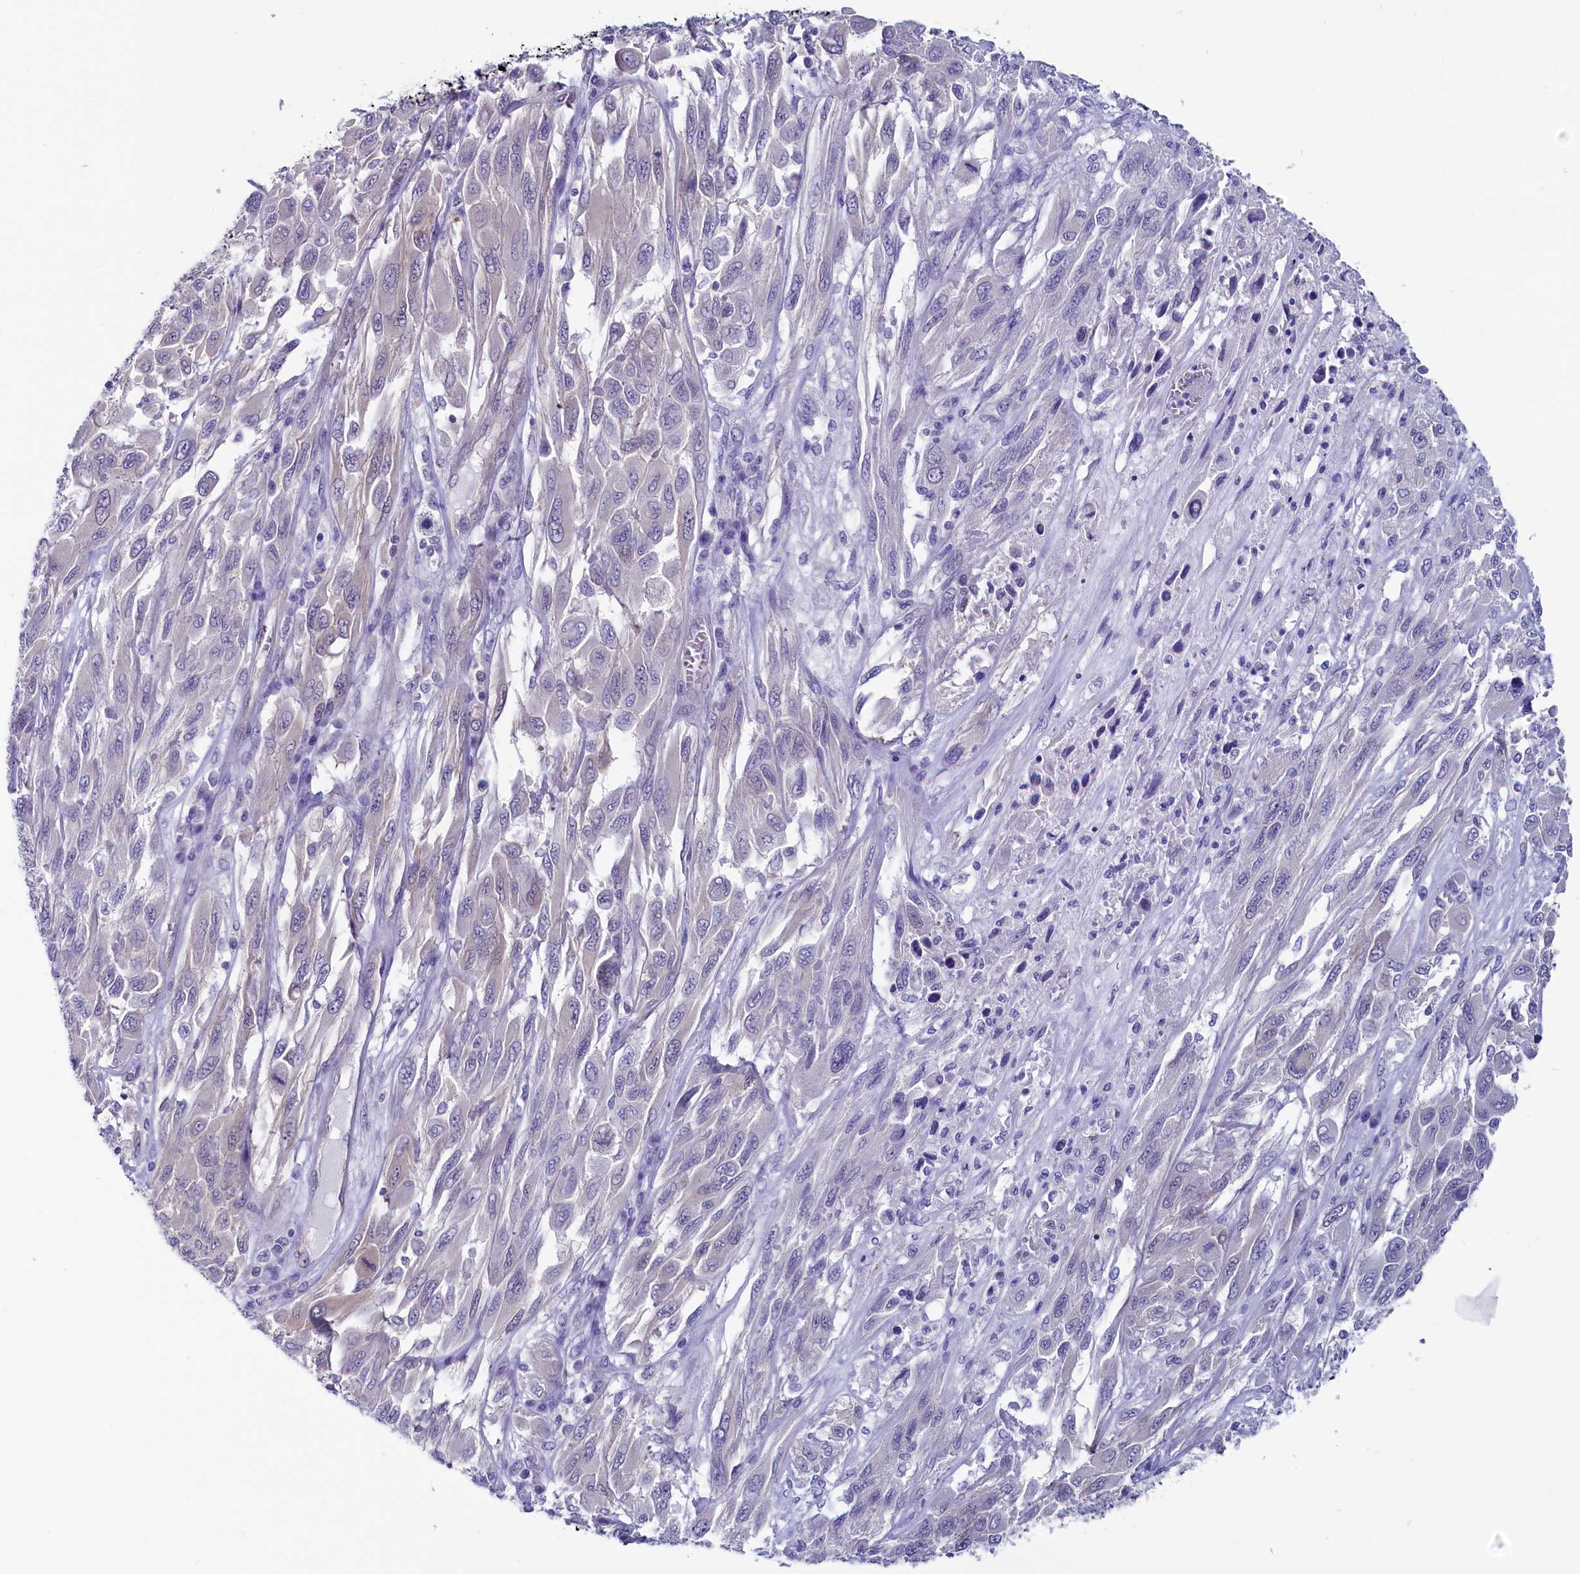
{"staining": {"intensity": "negative", "quantity": "none", "location": "none"}, "tissue": "melanoma", "cell_type": "Tumor cells", "image_type": "cancer", "snomed": [{"axis": "morphology", "description": "Malignant melanoma, NOS"}, {"axis": "topography", "description": "Skin"}], "caption": "DAB (3,3'-diaminobenzidine) immunohistochemical staining of malignant melanoma demonstrates no significant staining in tumor cells.", "gene": "CIAPIN1", "patient": {"sex": "female", "age": 91}}